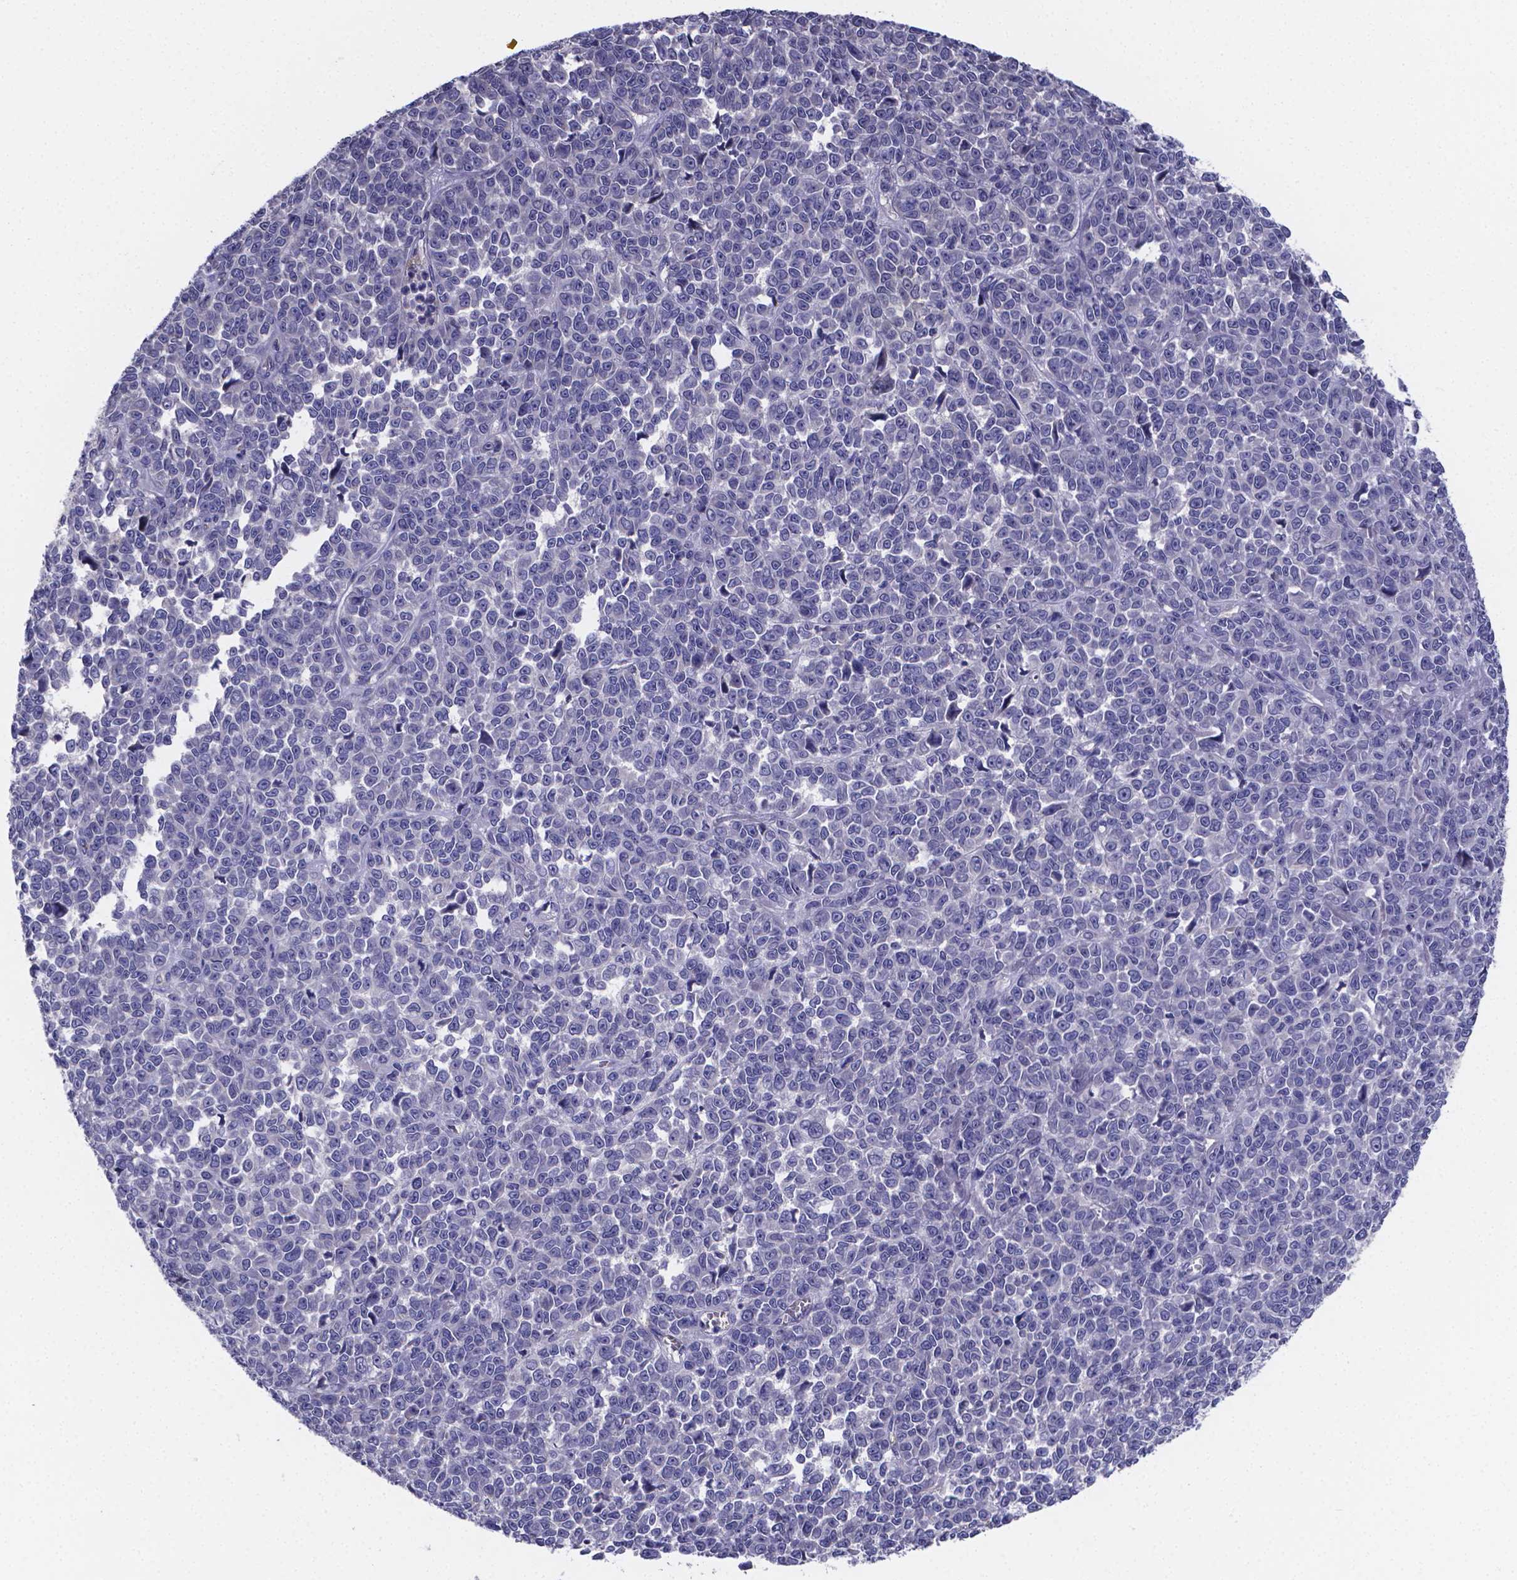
{"staining": {"intensity": "negative", "quantity": "none", "location": "none"}, "tissue": "melanoma", "cell_type": "Tumor cells", "image_type": "cancer", "snomed": [{"axis": "morphology", "description": "Malignant melanoma, NOS"}, {"axis": "topography", "description": "Skin"}], "caption": "The photomicrograph exhibits no staining of tumor cells in melanoma.", "gene": "SFRP4", "patient": {"sex": "female", "age": 95}}